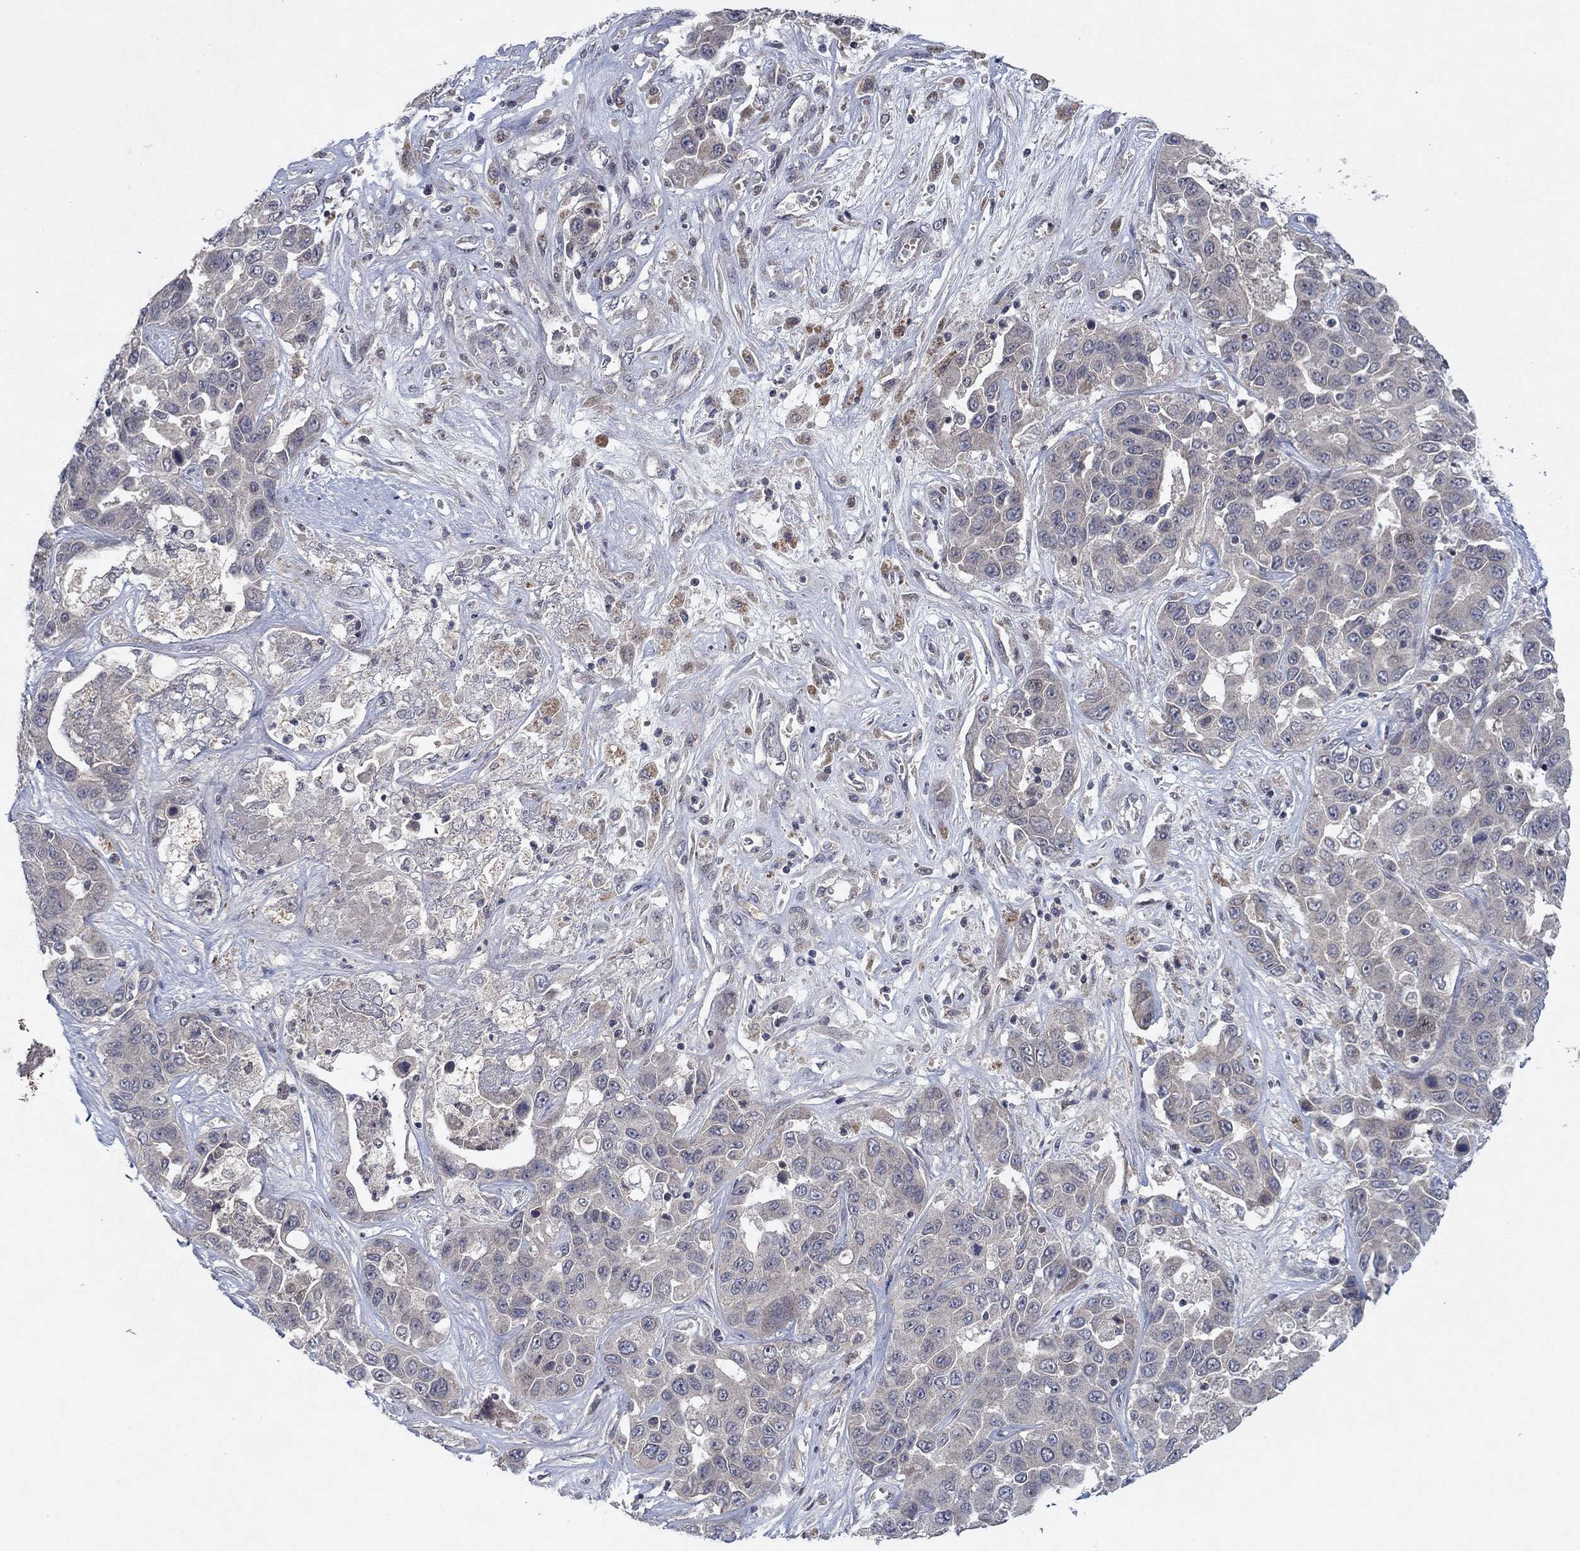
{"staining": {"intensity": "negative", "quantity": "none", "location": "none"}, "tissue": "liver cancer", "cell_type": "Tumor cells", "image_type": "cancer", "snomed": [{"axis": "morphology", "description": "Cholangiocarcinoma"}, {"axis": "topography", "description": "Liver"}], "caption": "Immunohistochemistry histopathology image of human liver cancer (cholangiocarcinoma) stained for a protein (brown), which reveals no positivity in tumor cells.", "gene": "IL4", "patient": {"sex": "female", "age": 52}}